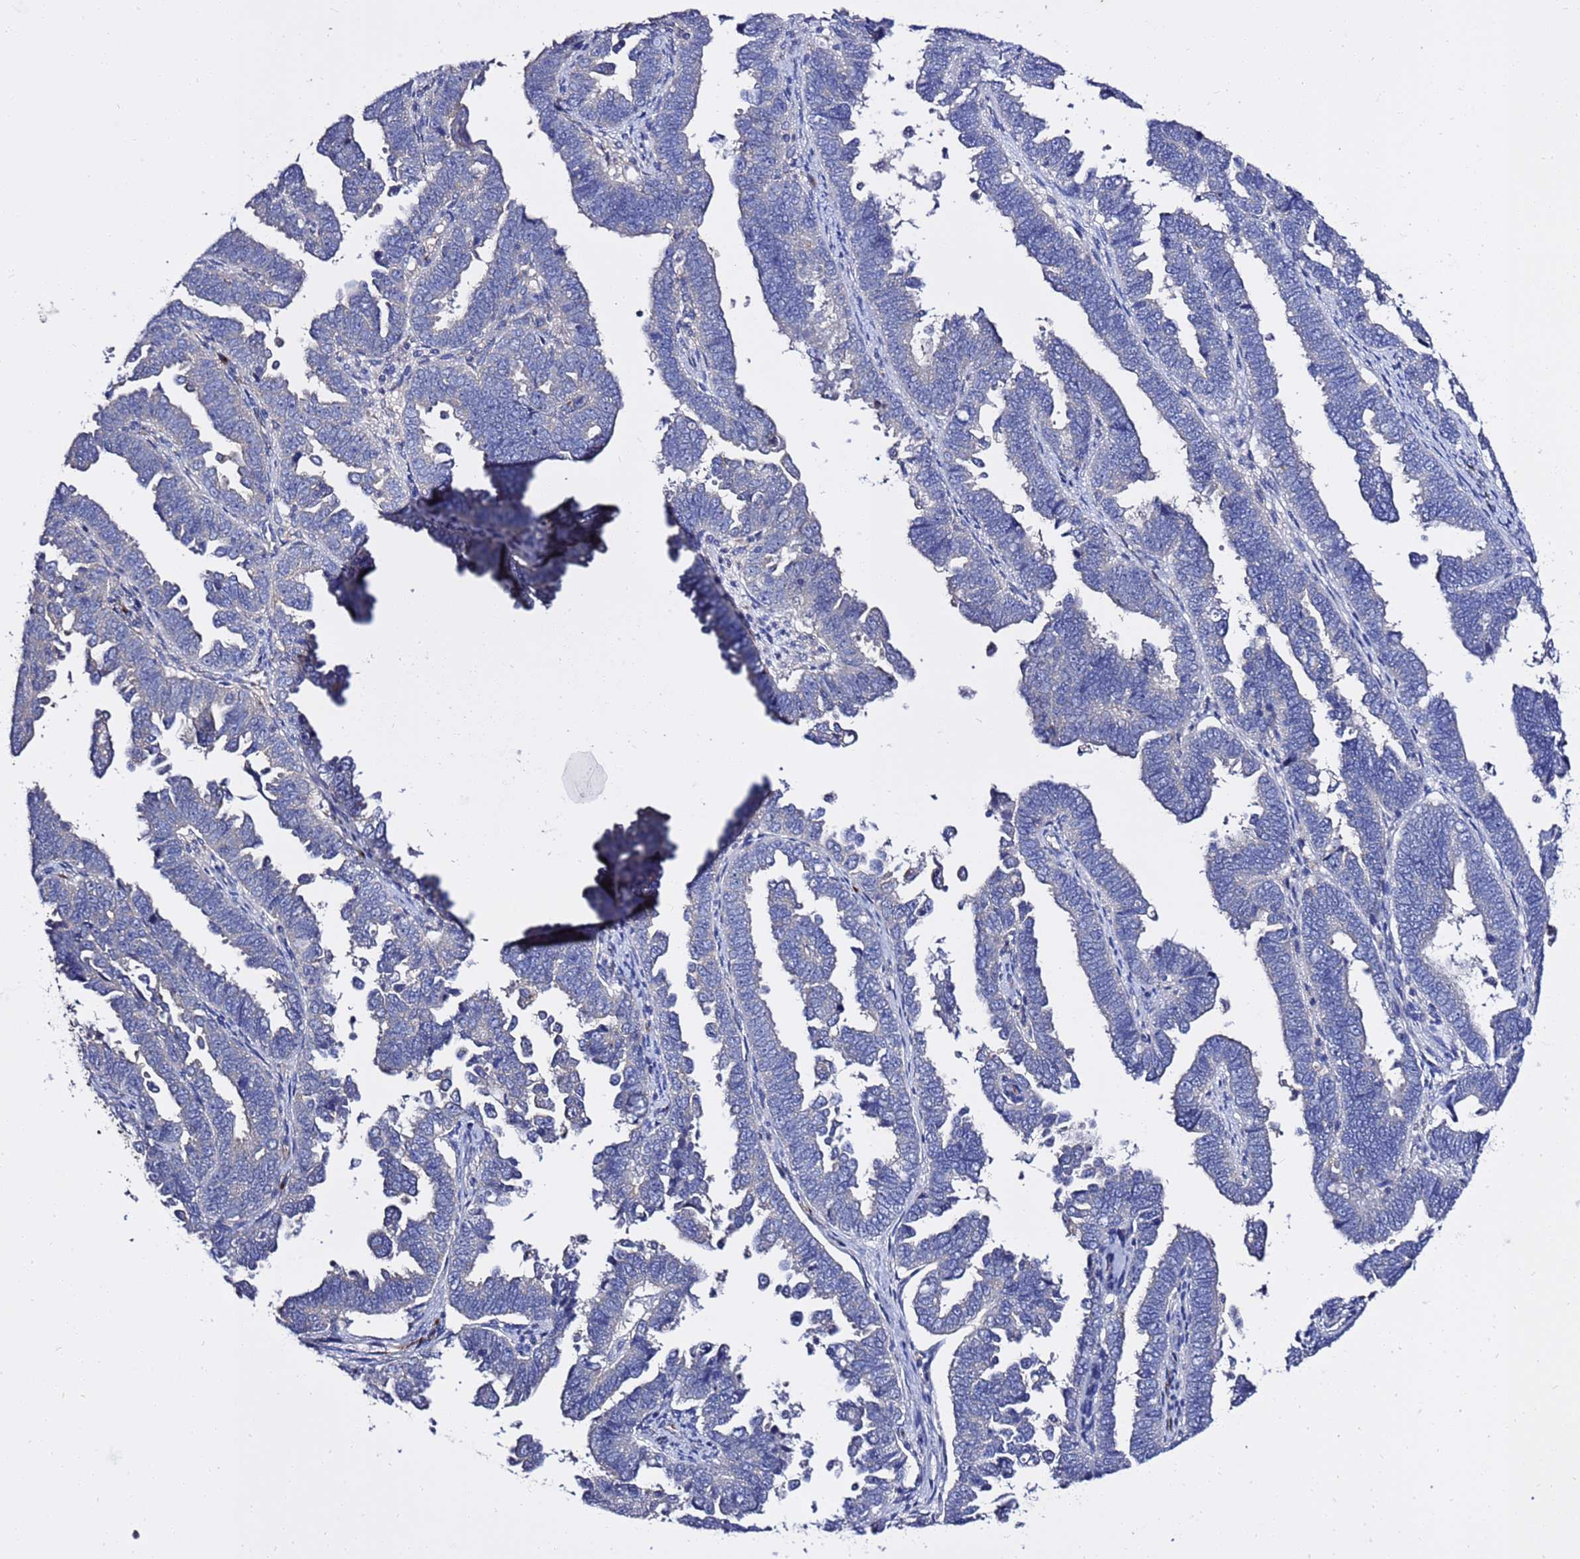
{"staining": {"intensity": "negative", "quantity": "none", "location": "none"}, "tissue": "endometrial cancer", "cell_type": "Tumor cells", "image_type": "cancer", "snomed": [{"axis": "morphology", "description": "Adenocarcinoma, NOS"}, {"axis": "topography", "description": "Endometrium"}], "caption": "Endometrial cancer (adenocarcinoma) was stained to show a protein in brown. There is no significant expression in tumor cells. Nuclei are stained in blue.", "gene": "ANAPC1", "patient": {"sex": "female", "age": 75}}